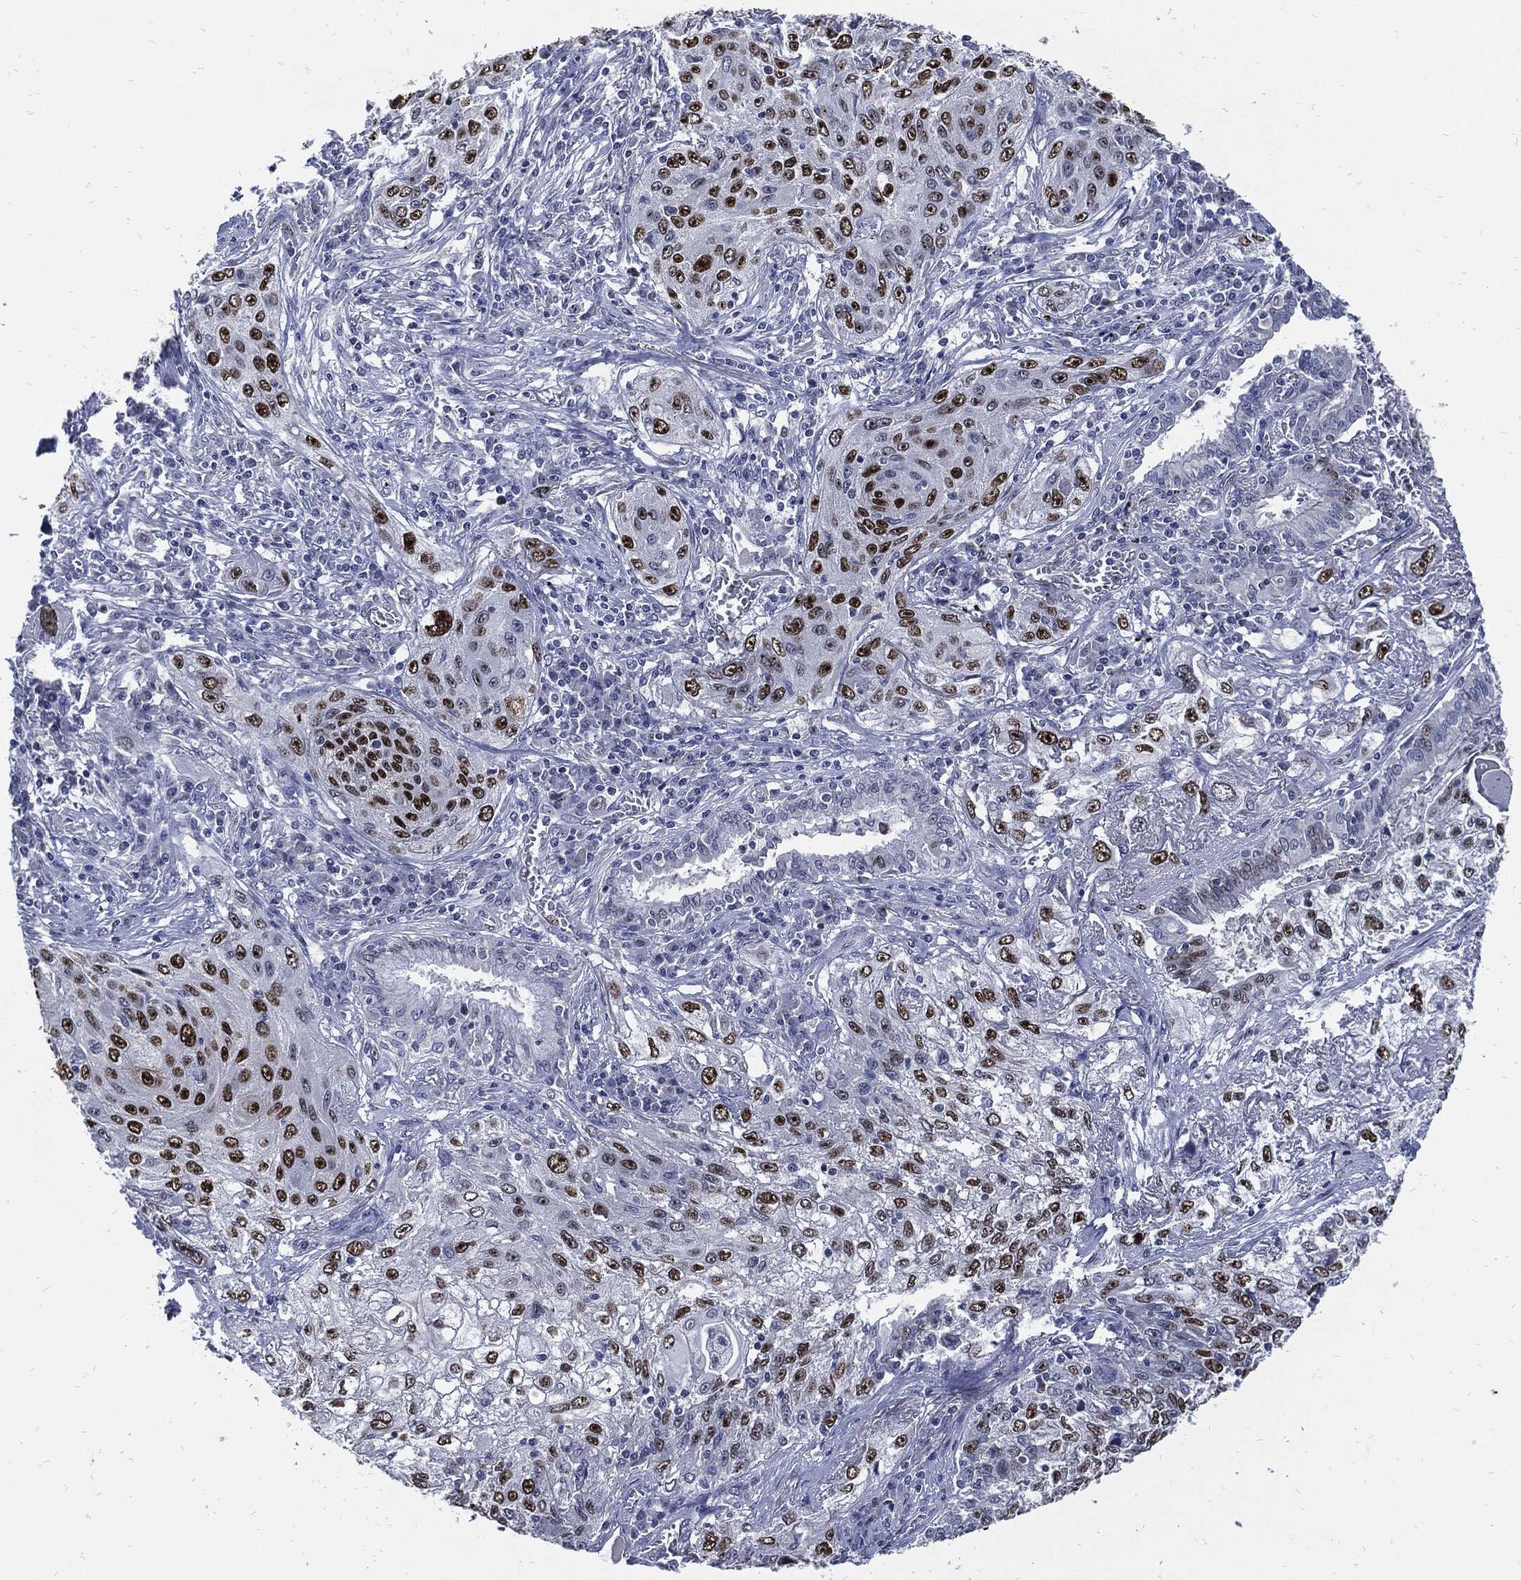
{"staining": {"intensity": "strong", "quantity": "25%-75%", "location": "nuclear"}, "tissue": "lung cancer", "cell_type": "Tumor cells", "image_type": "cancer", "snomed": [{"axis": "morphology", "description": "Squamous cell carcinoma, NOS"}, {"axis": "topography", "description": "Lung"}], "caption": "DAB immunohistochemical staining of lung cancer demonstrates strong nuclear protein expression in about 25%-75% of tumor cells.", "gene": "NBN", "patient": {"sex": "female", "age": 69}}